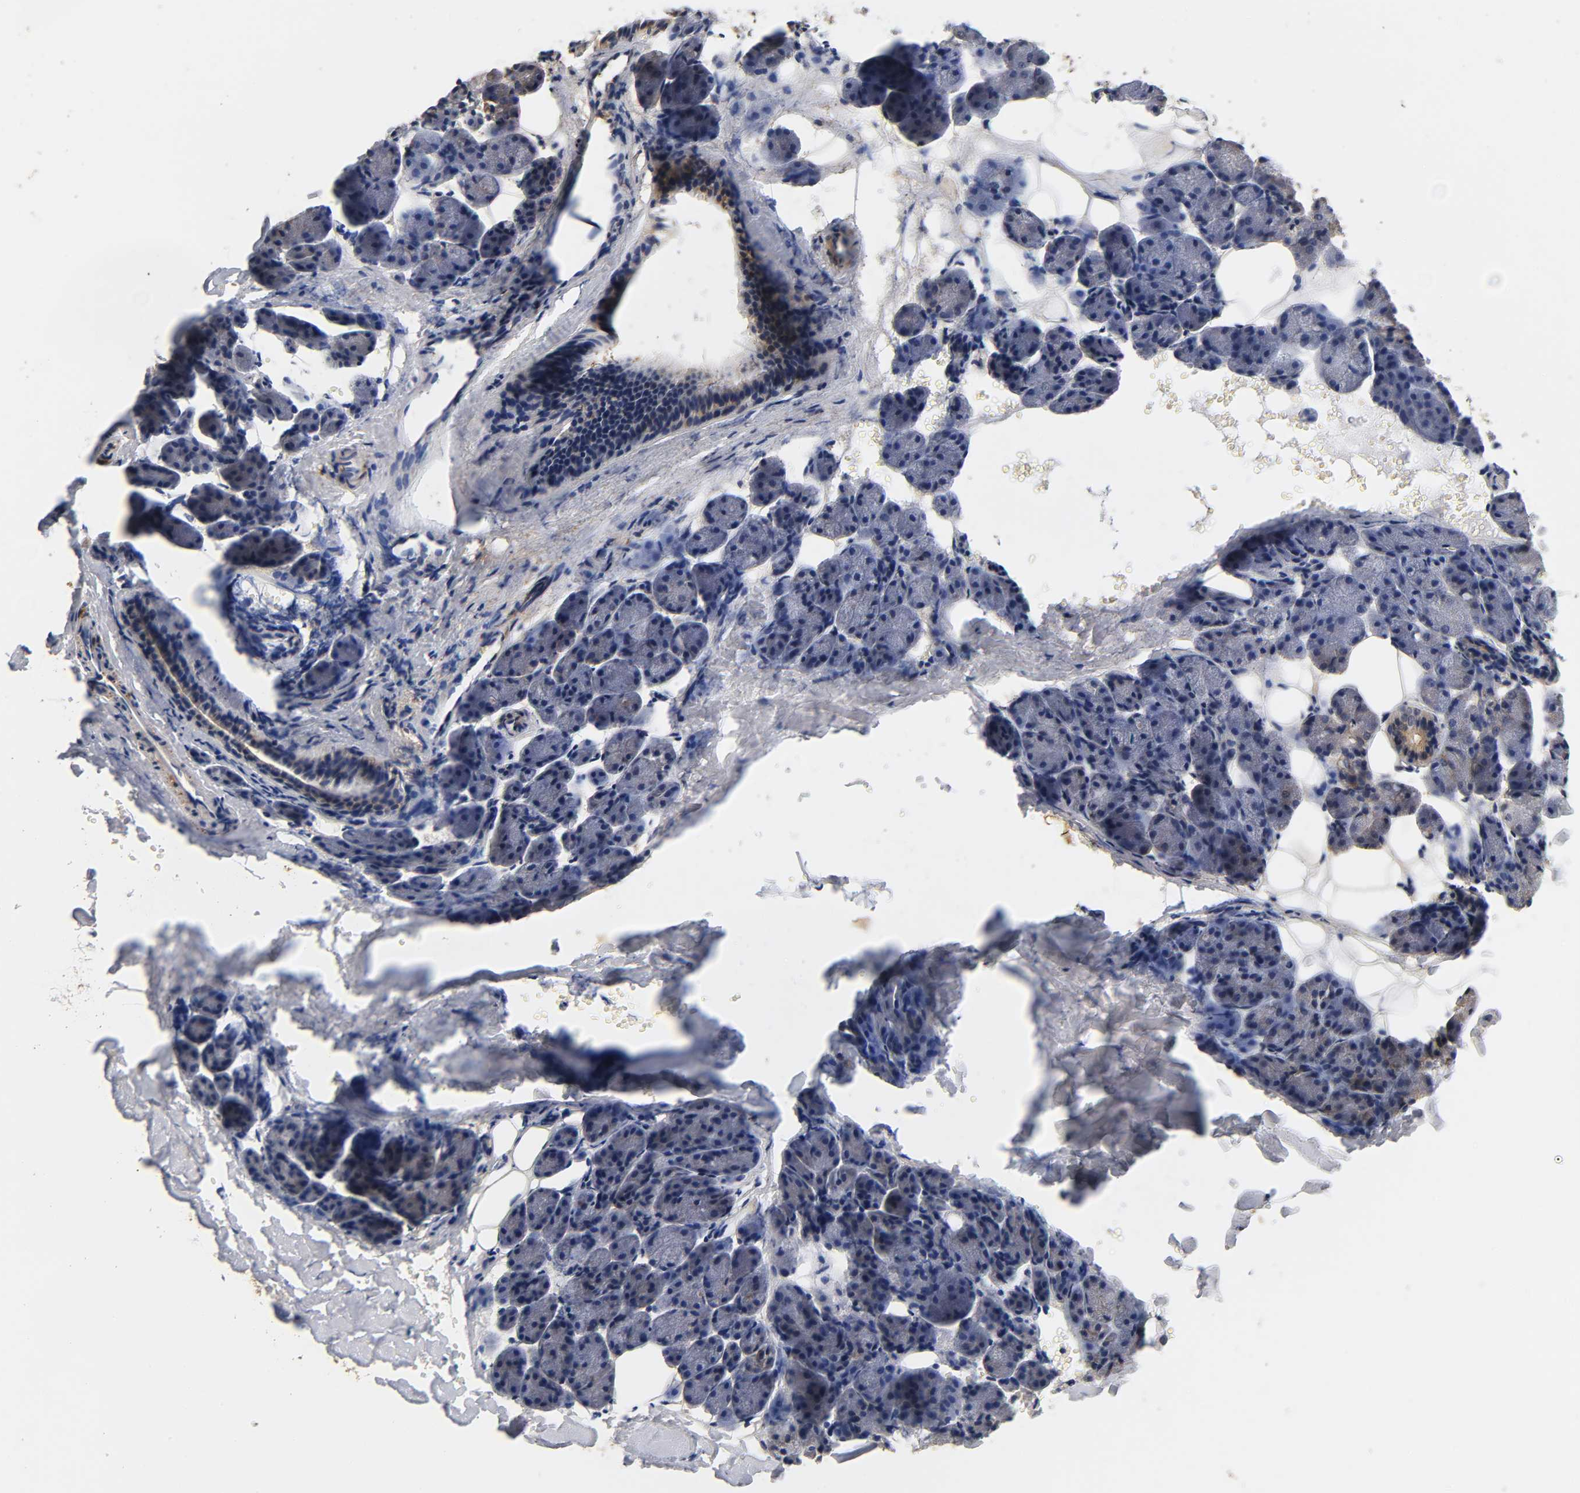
{"staining": {"intensity": "weak", "quantity": "25%-75%", "location": "cytoplasmic/membranous"}, "tissue": "salivary gland", "cell_type": "Glandular cells", "image_type": "normal", "snomed": [{"axis": "morphology", "description": "Normal tissue, NOS"}, {"axis": "morphology", "description": "Adenoma, NOS"}, {"axis": "topography", "description": "Salivary gland"}], "caption": "IHC (DAB (3,3'-diaminobenzidine)) staining of benign human salivary gland reveals weak cytoplasmic/membranous protein positivity in about 25%-75% of glandular cells.", "gene": "SCAP", "patient": {"sex": "female", "age": 32}}